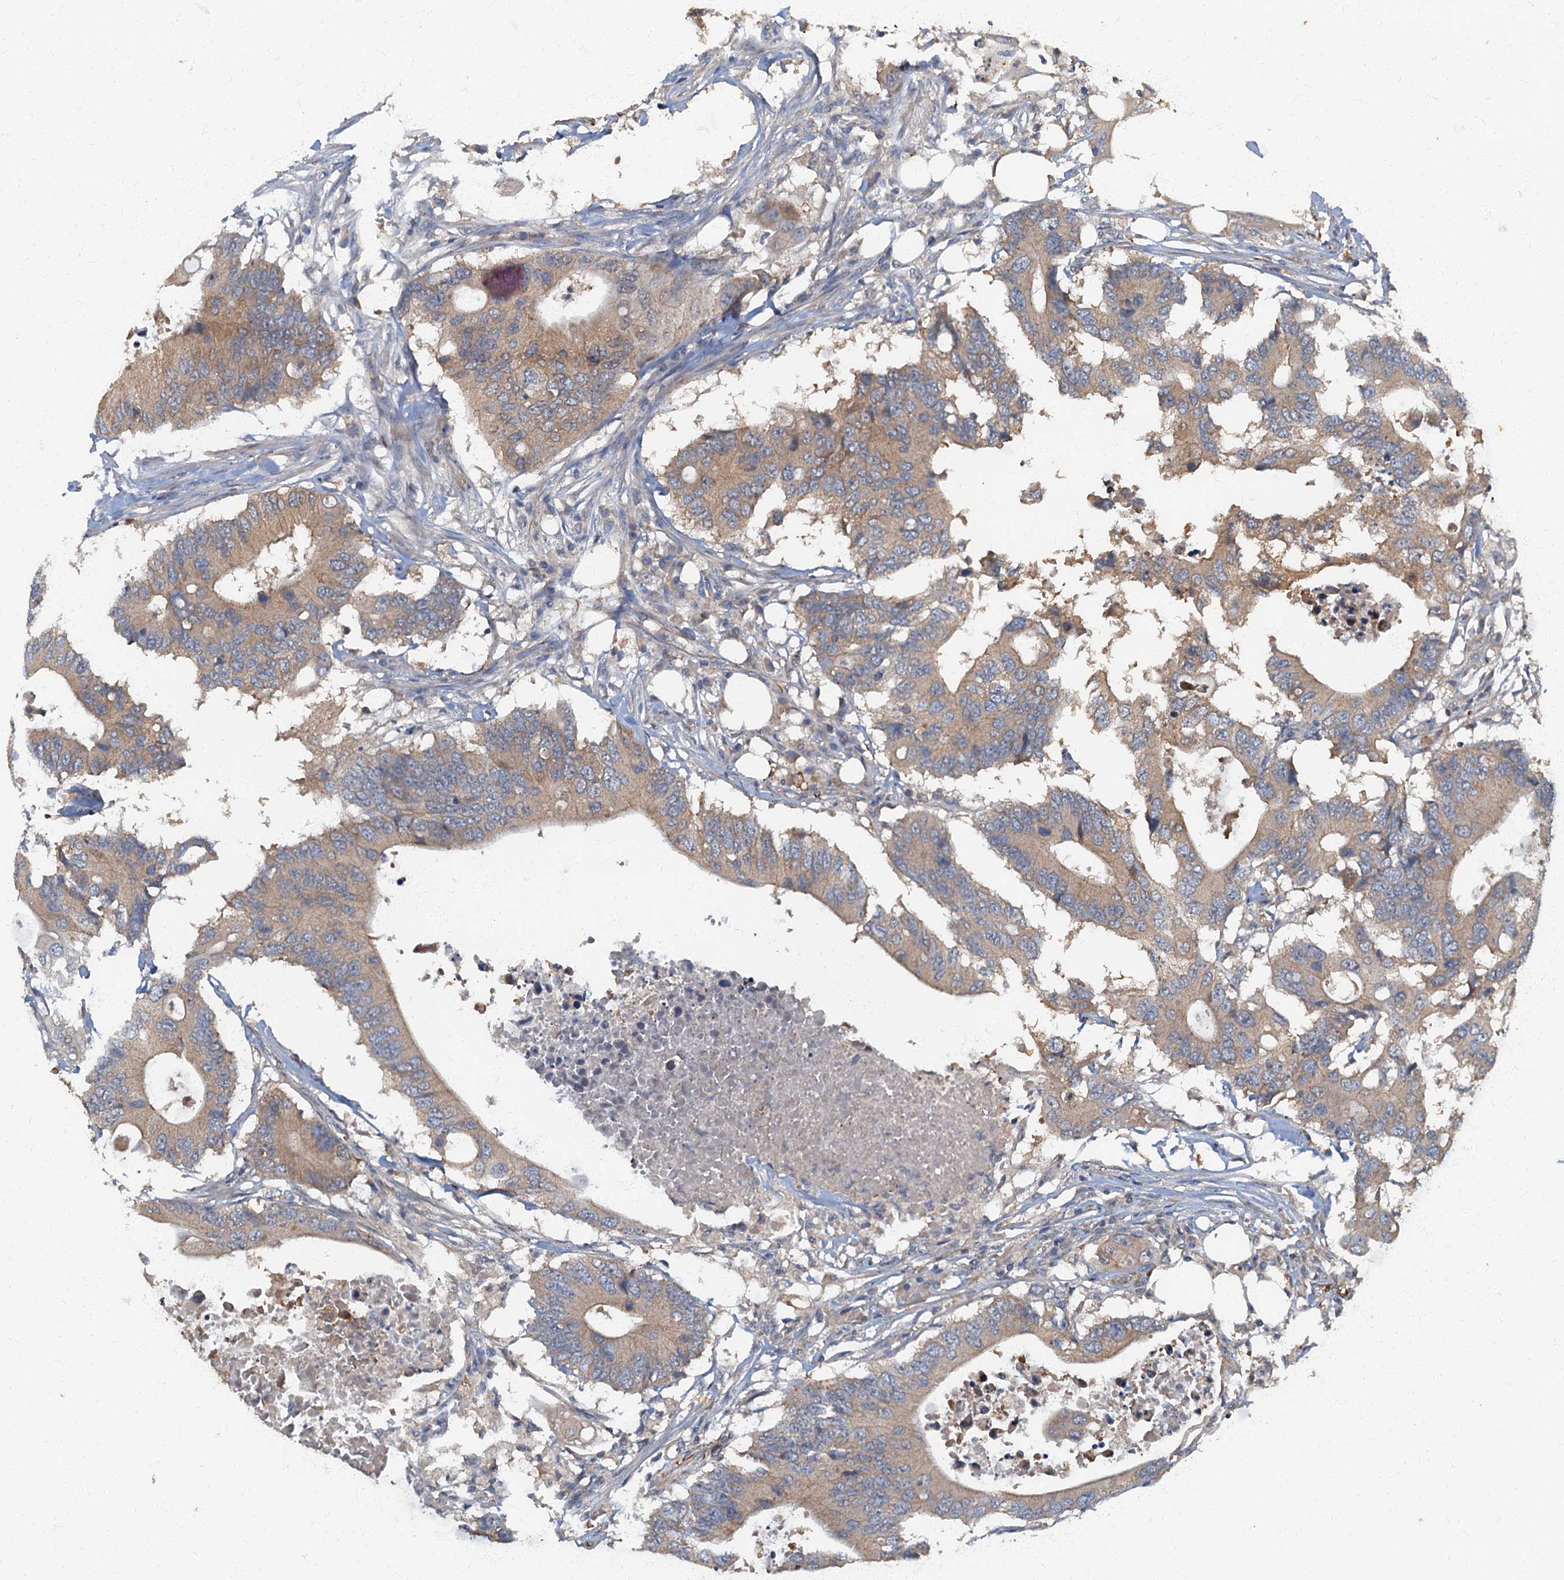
{"staining": {"intensity": "weak", "quantity": ">75%", "location": "cytoplasmic/membranous"}, "tissue": "colorectal cancer", "cell_type": "Tumor cells", "image_type": "cancer", "snomed": [{"axis": "morphology", "description": "Adenocarcinoma, NOS"}, {"axis": "topography", "description": "Colon"}], "caption": "There is low levels of weak cytoplasmic/membranous expression in tumor cells of colorectal cancer, as demonstrated by immunohistochemical staining (brown color).", "gene": "ARL11", "patient": {"sex": "male", "age": 71}}